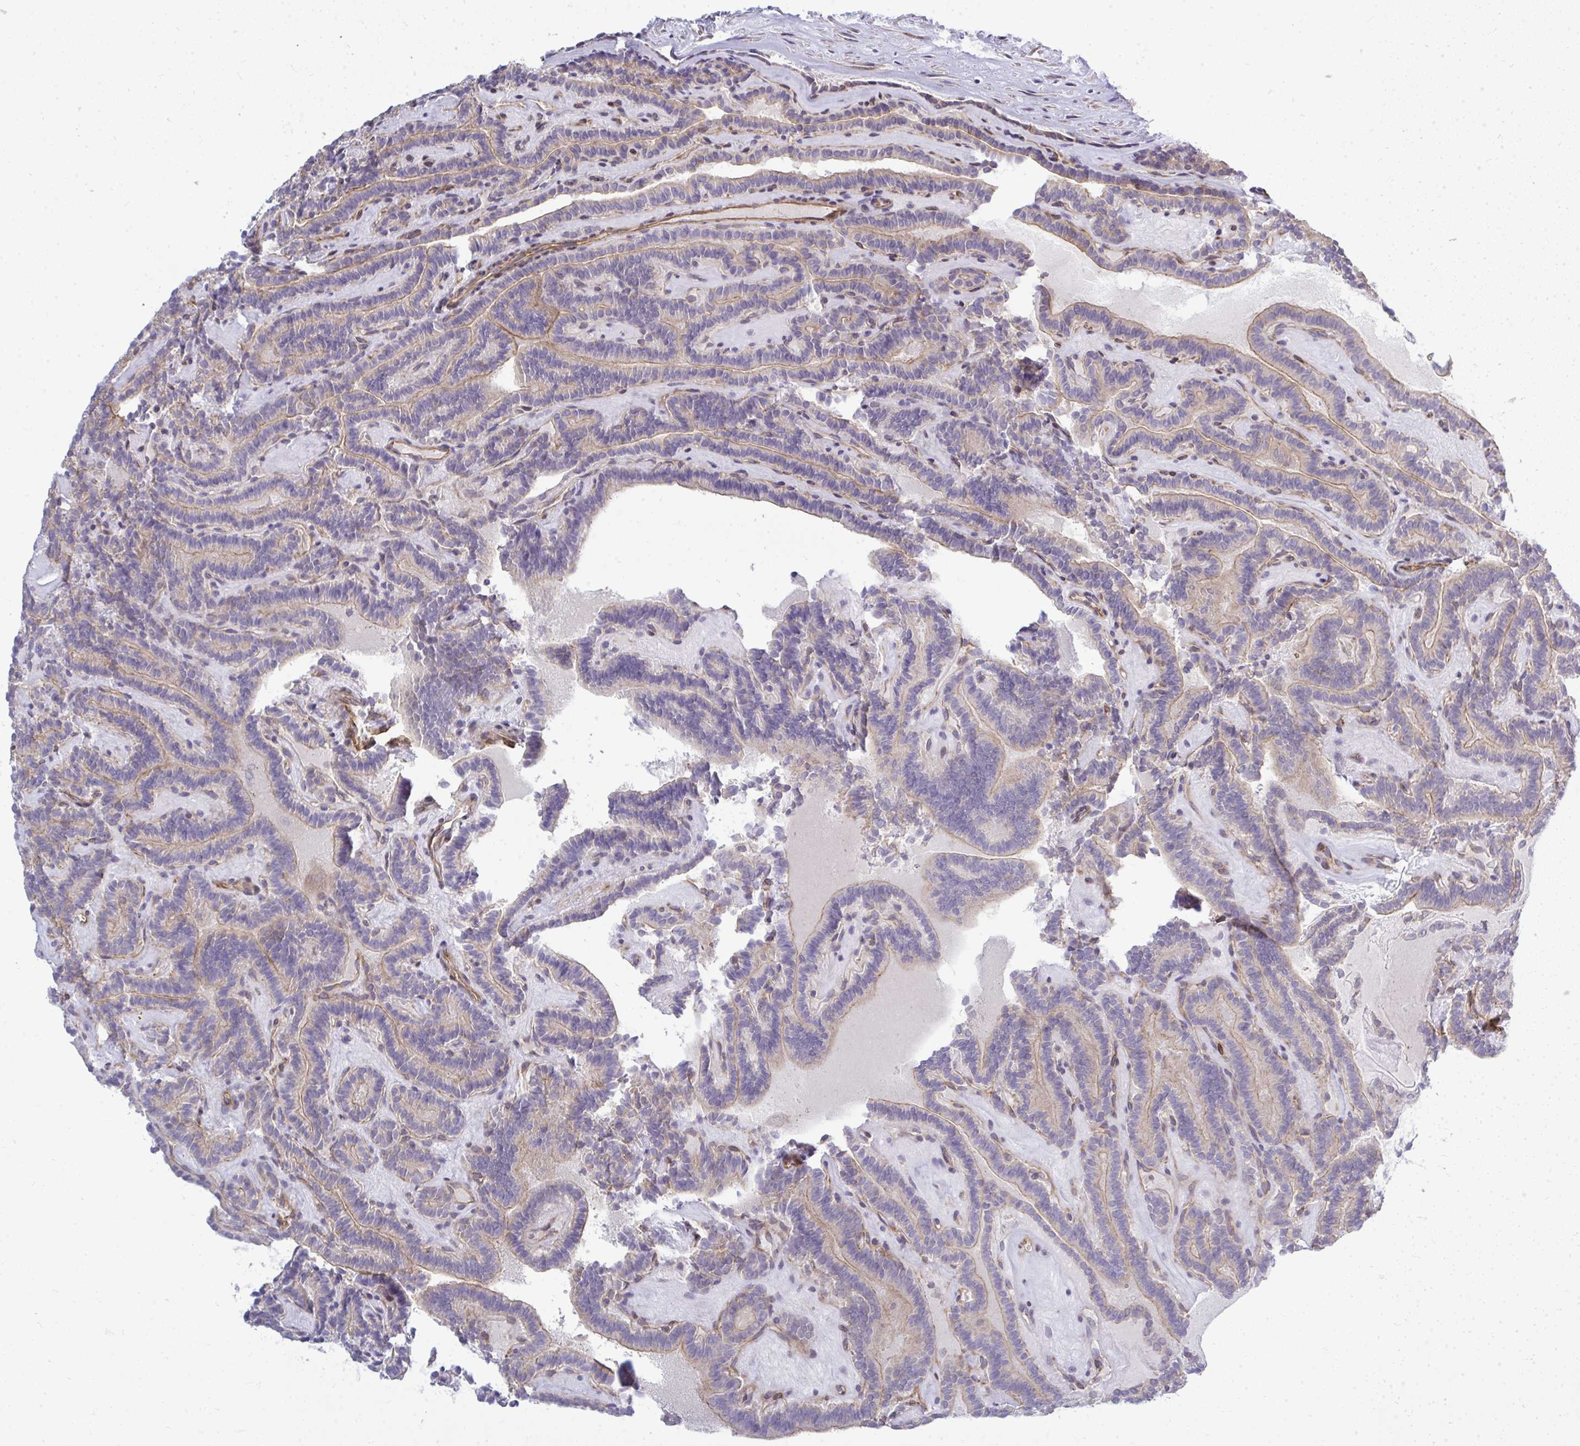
{"staining": {"intensity": "weak", "quantity": ">75%", "location": "cytoplasmic/membranous"}, "tissue": "thyroid cancer", "cell_type": "Tumor cells", "image_type": "cancer", "snomed": [{"axis": "morphology", "description": "Papillary adenocarcinoma, NOS"}, {"axis": "topography", "description": "Thyroid gland"}], "caption": "The image demonstrates a brown stain indicating the presence of a protein in the cytoplasmic/membranous of tumor cells in thyroid cancer (papillary adenocarcinoma).", "gene": "FUT10", "patient": {"sex": "female", "age": 21}}